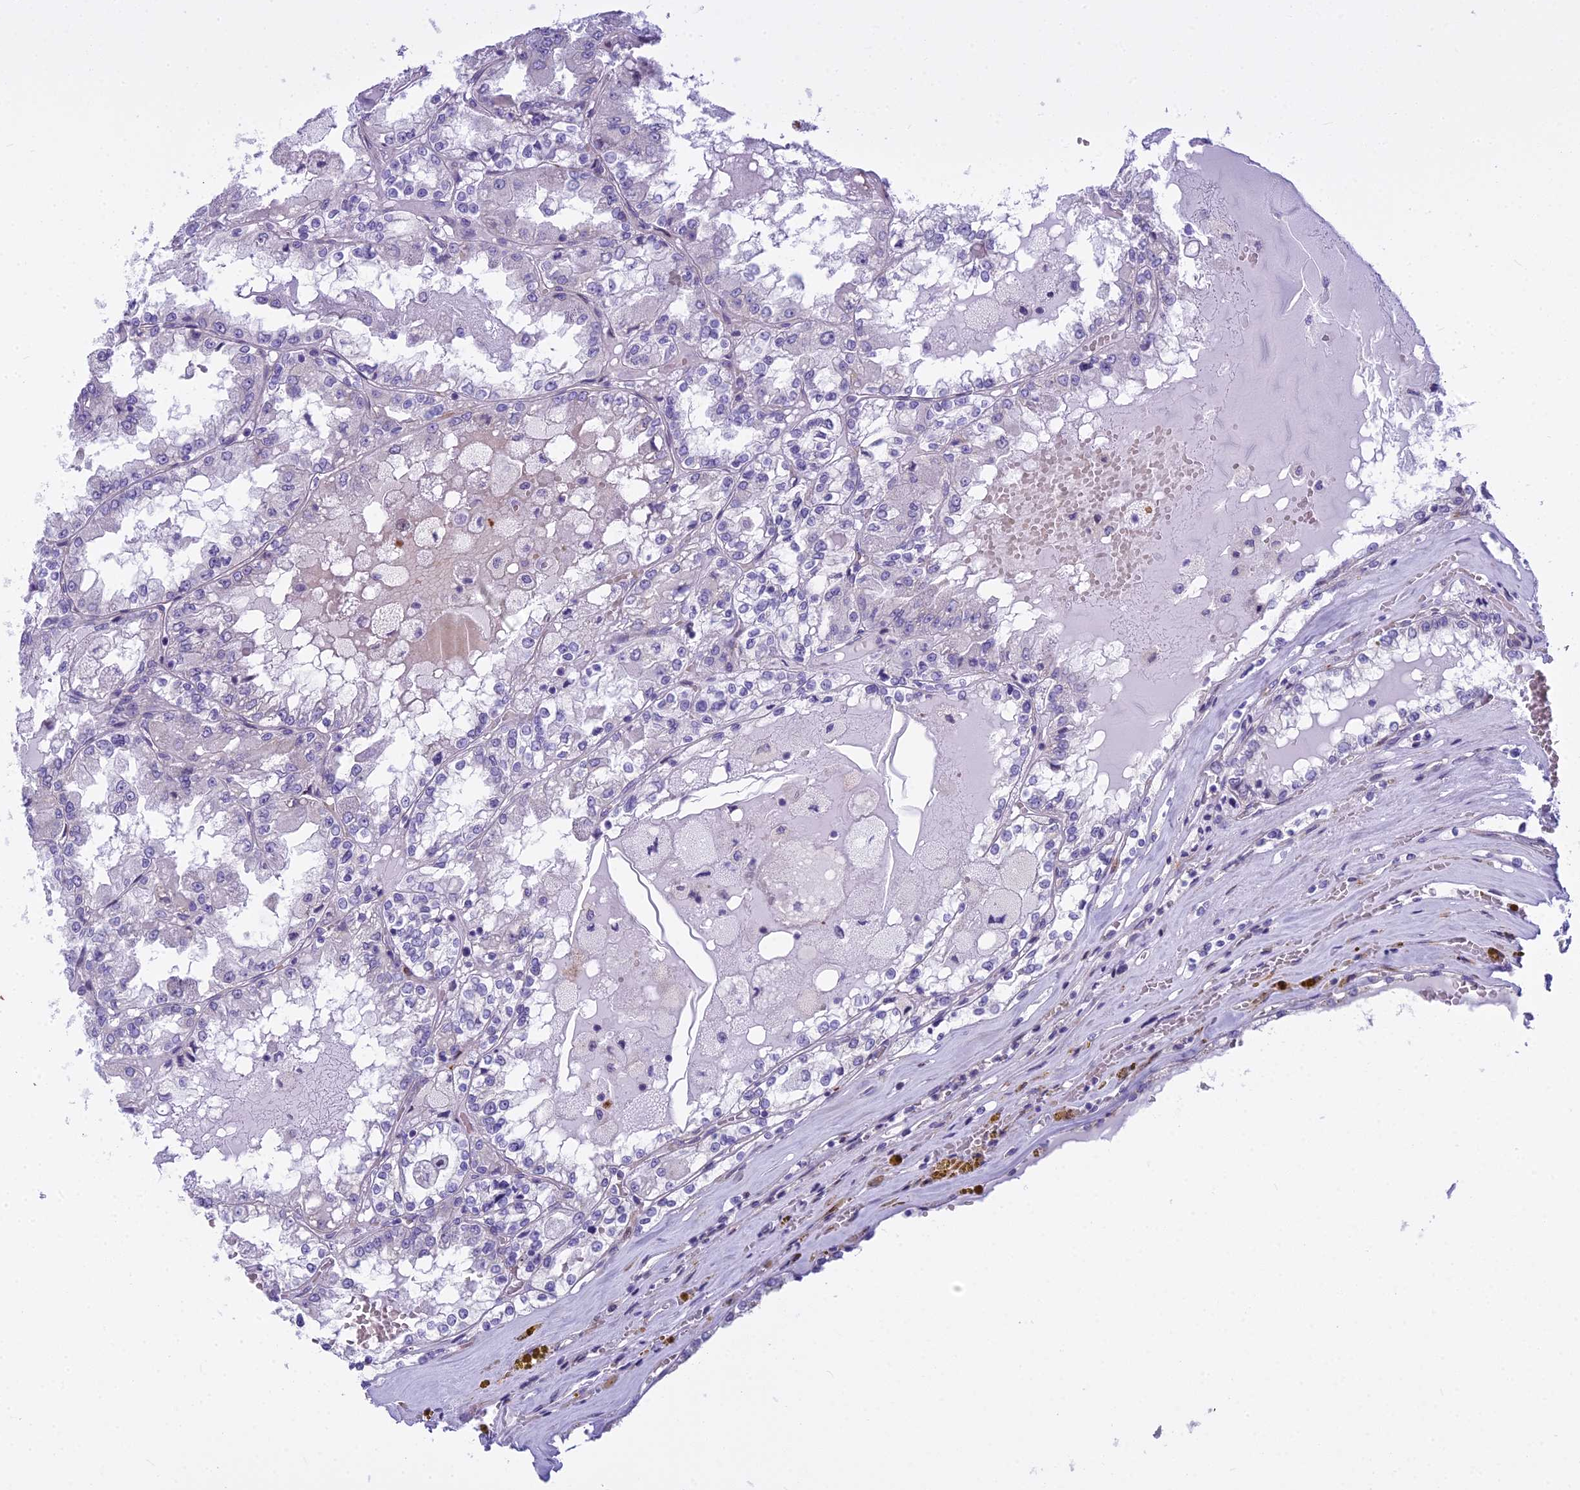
{"staining": {"intensity": "negative", "quantity": "none", "location": "none"}, "tissue": "renal cancer", "cell_type": "Tumor cells", "image_type": "cancer", "snomed": [{"axis": "morphology", "description": "Adenocarcinoma, NOS"}, {"axis": "topography", "description": "Kidney"}], "caption": "This is an IHC photomicrograph of adenocarcinoma (renal). There is no expression in tumor cells.", "gene": "PCDHB14", "patient": {"sex": "female", "age": 56}}